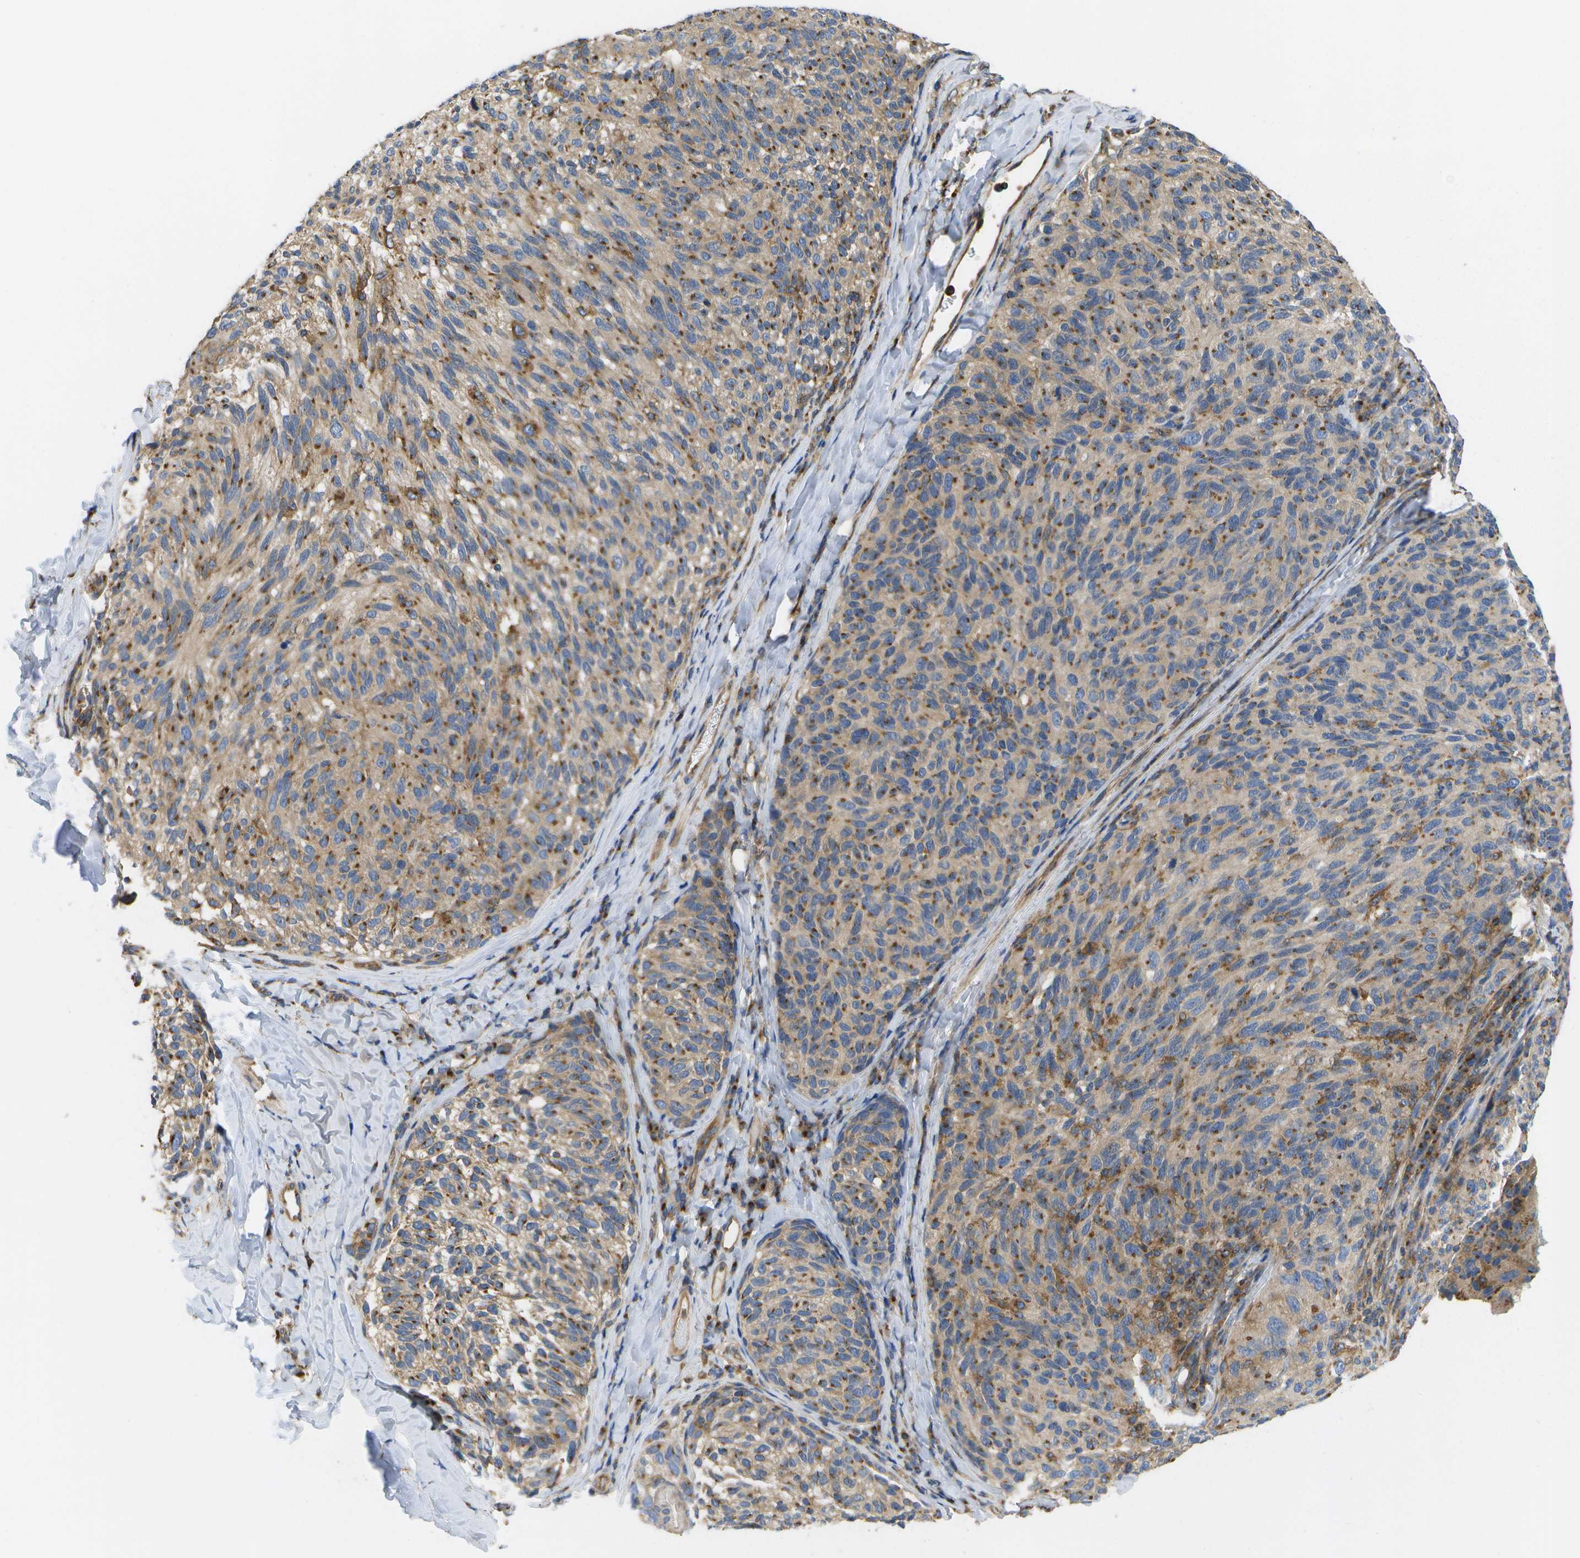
{"staining": {"intensity": "moderate", "quantity": ">75%", "location": "cytoplasmic/membranous"}, "tissue": "melanoma", "cell_type": "Tumor cells", "image_type": "cancer", "snomed": [{"axis": "morphology", "description": "Malignant melanoma, NOS"}, {"axis": "topography", "description": "Skin"}], "caption": "A brown stain shows moderate cytoplasmic/membranous expression of a protein in human malignant melanoma tumor cells.", "gene": "BST2", "patient": {"sex": "female", "age": 73}}